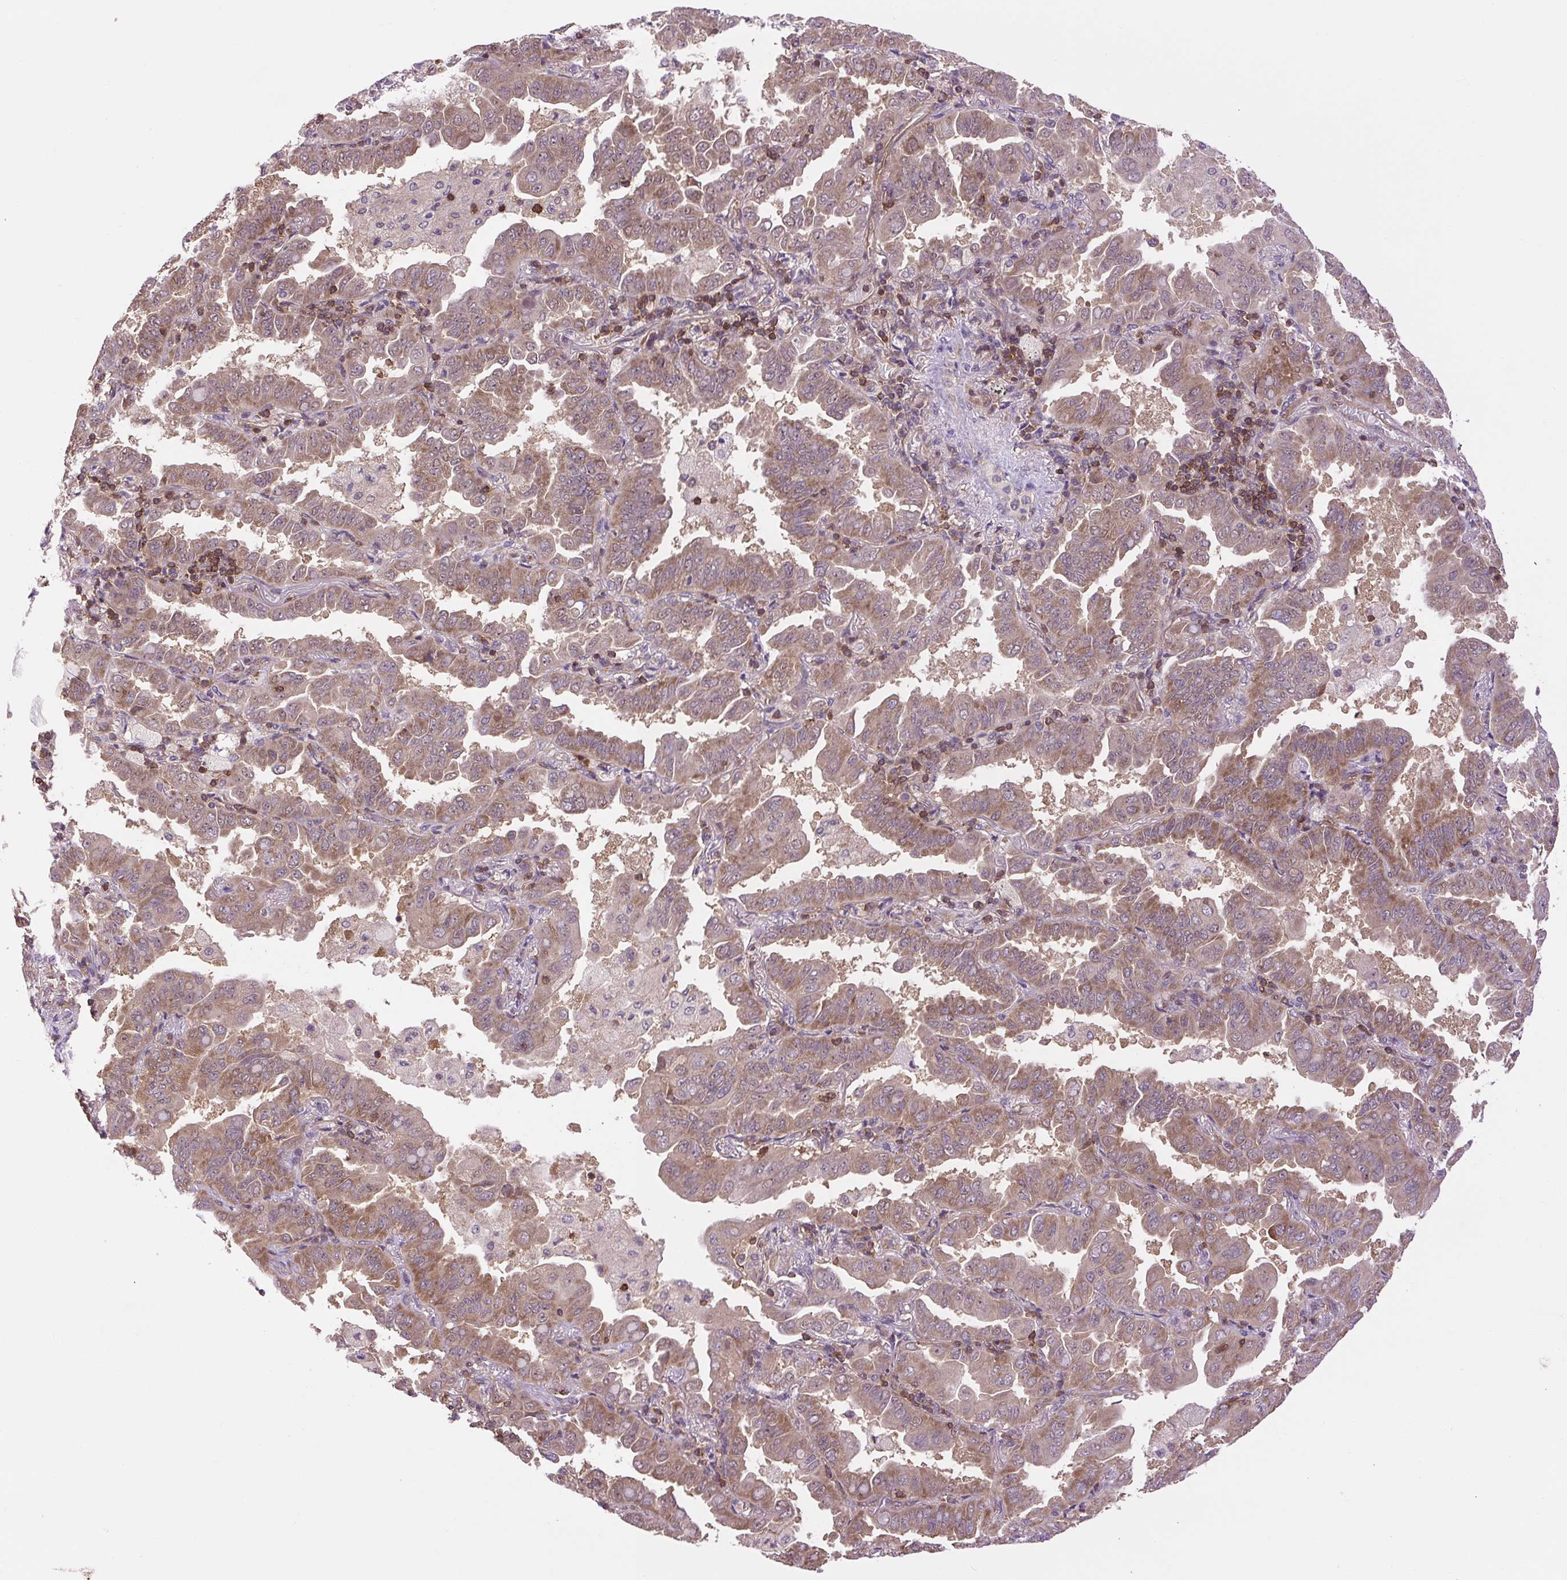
{"staining": {"intensity": "moderate", "quantity": ">75%", "location": "cytoplasmic/membranous"}, "tissue": "lung cancer", "cell_type": "Tumor cells", "image_type": "cancer", "snomed": [{"axis": "morphology", "description": "Adenocarcinoma, NOS"}, {"axis": "topography", "description": "Lung"}], "caption": "IHC image of neoplastic tissue: lung cancer stained using immunohistochemistry (IHC) reveals medium levels of moderate protein expression localized specifically in the cytoplasmic/membranous of tumor cells, appearing as a cytoplasmic/membranous brown color.", "gene": "PLCG1", "patient": {"sex": "male", "age": 64}}